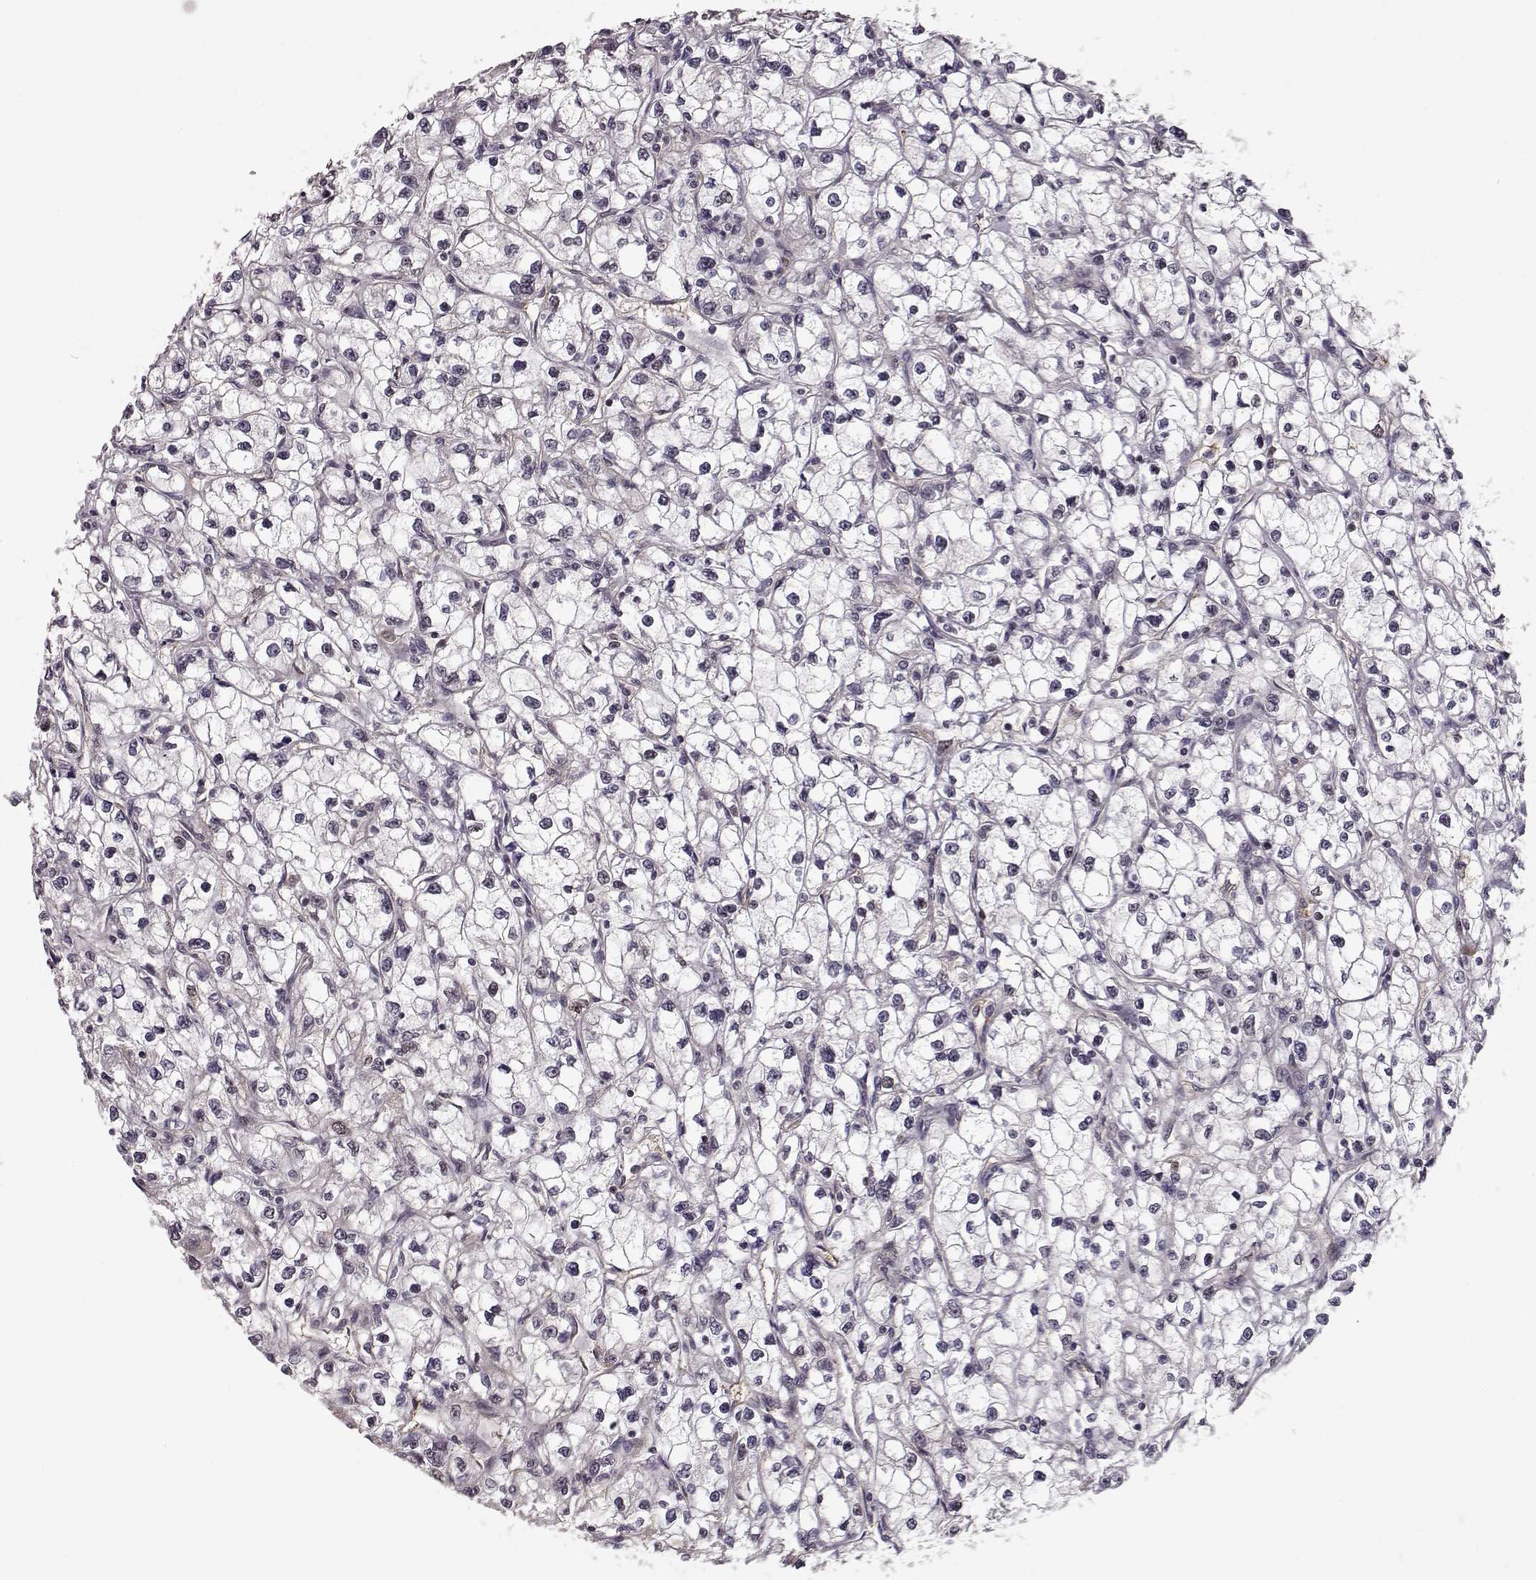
{"staining": {"intensity": "negative", "quantity": "none", "location": "none"}, "tissue": "renal cancer", "cell_type": "Tumor cells", "image_type": "cancer", "snomed": [{"axis": "morphology", "description": "Adenocarcinoma, NOS"}, {"axis": "topography", "description": "Kidney"}], "caption": "DAB (3,3'-diaminobenzidine) immunohistochemical staining of human renal cancer displays no significant expression in tumor cells.", "gene": "RANBP1", "patient": {"sex": "male", "age": 67}}